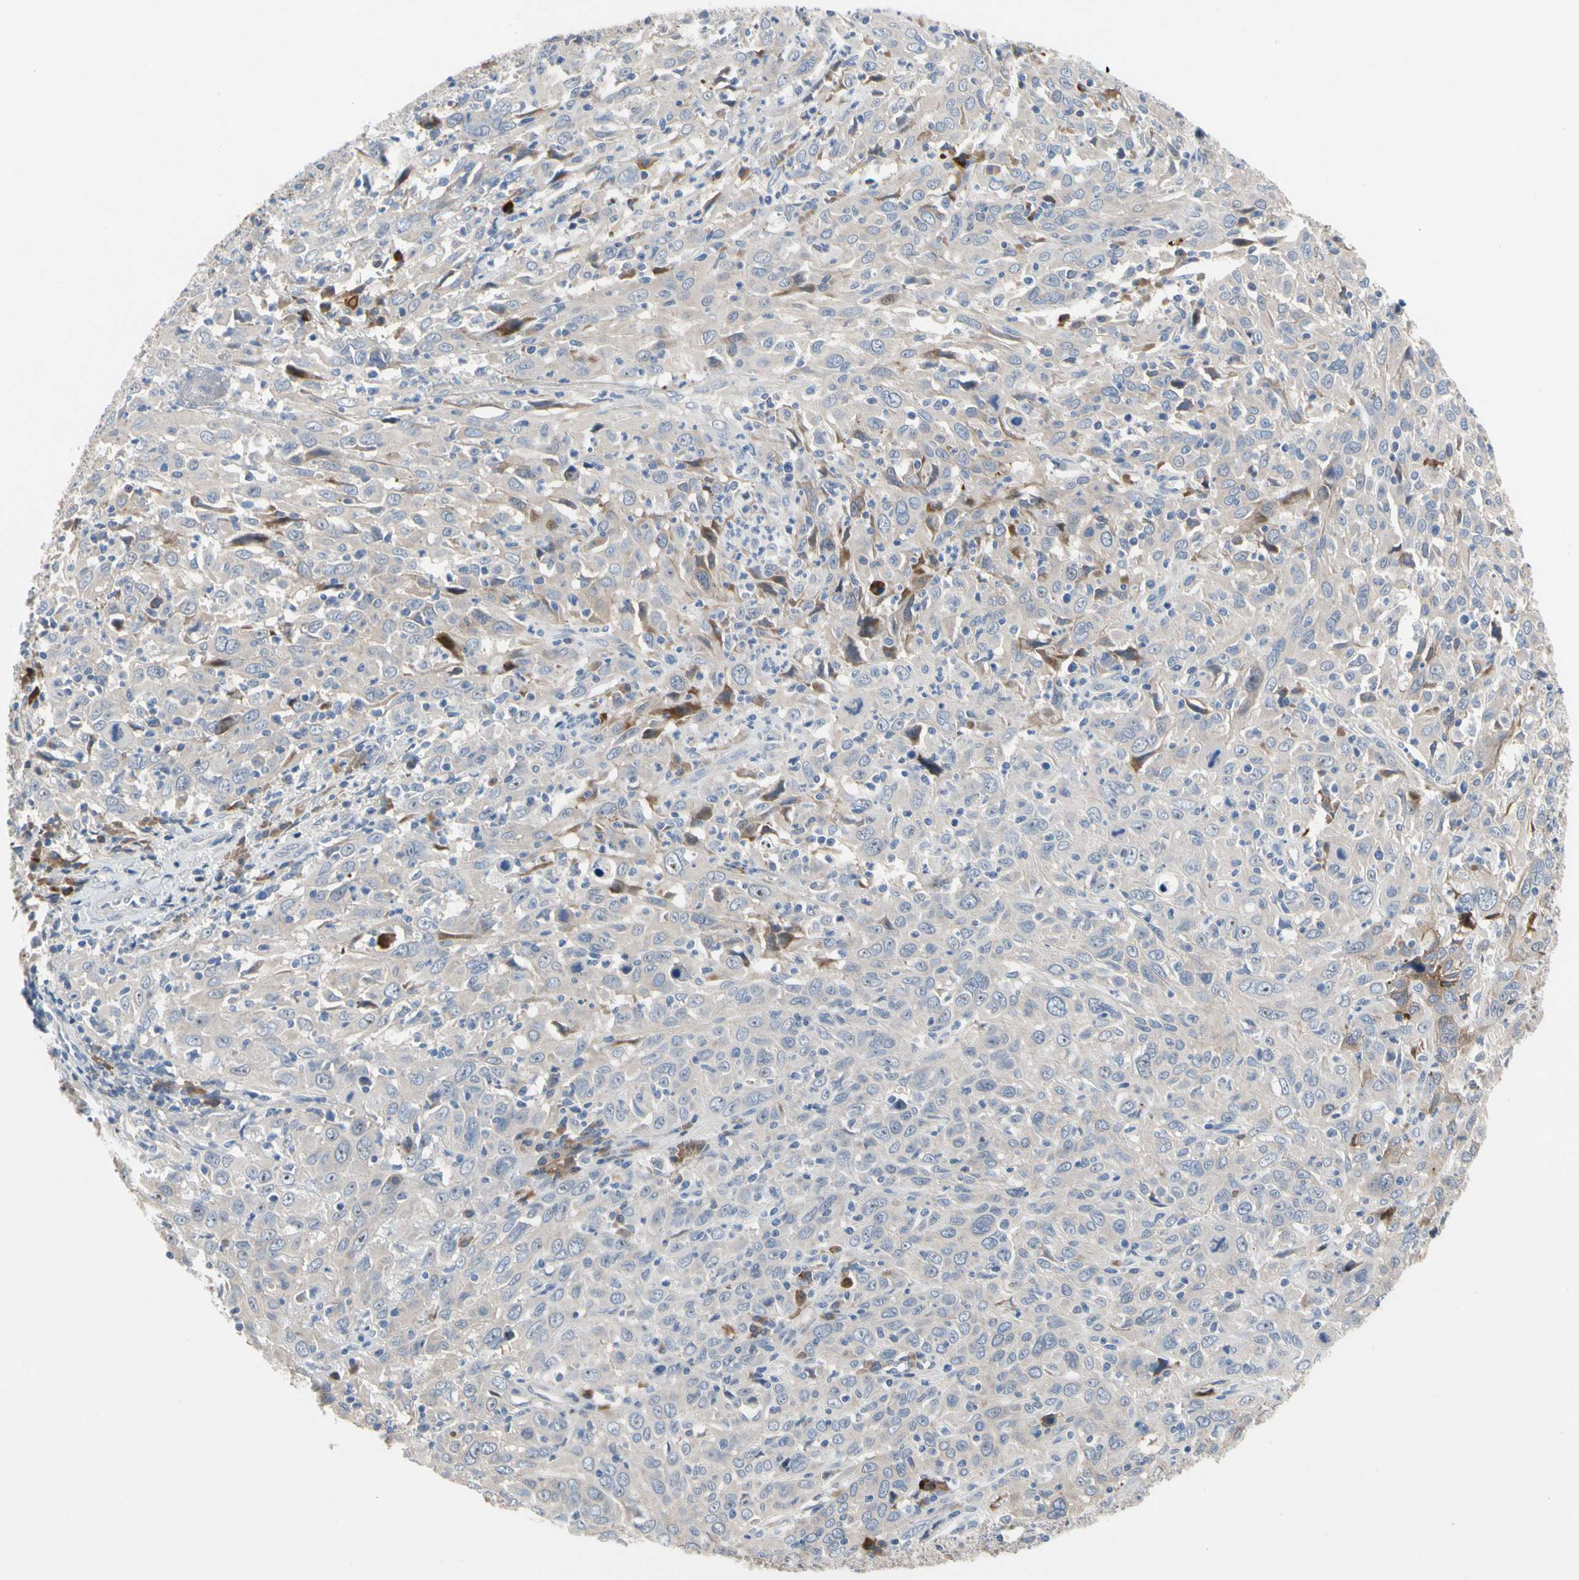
{"staining": {"intensity": "weak", "quantity": "<25%", "location": "cytoplasmic/membranous"}, "tissue": "cervical cancer", "cell_type": "Tumor cells", "image_type": "cancer", "snomed": [{"axis": "morphology", "description": "Squamous cell carcinoma, NOS"}, {"axis": "topography", "description": "Cervix"}], "caption": "Immunohistochemistry (IHC) of human cervical cancer exhibits no expression in tumor cells. (Immunohistochemistry, brightfield microscopy, high magnification).", "gene": "HMGCR", "patient": {"sex": "female", "age": 46}}